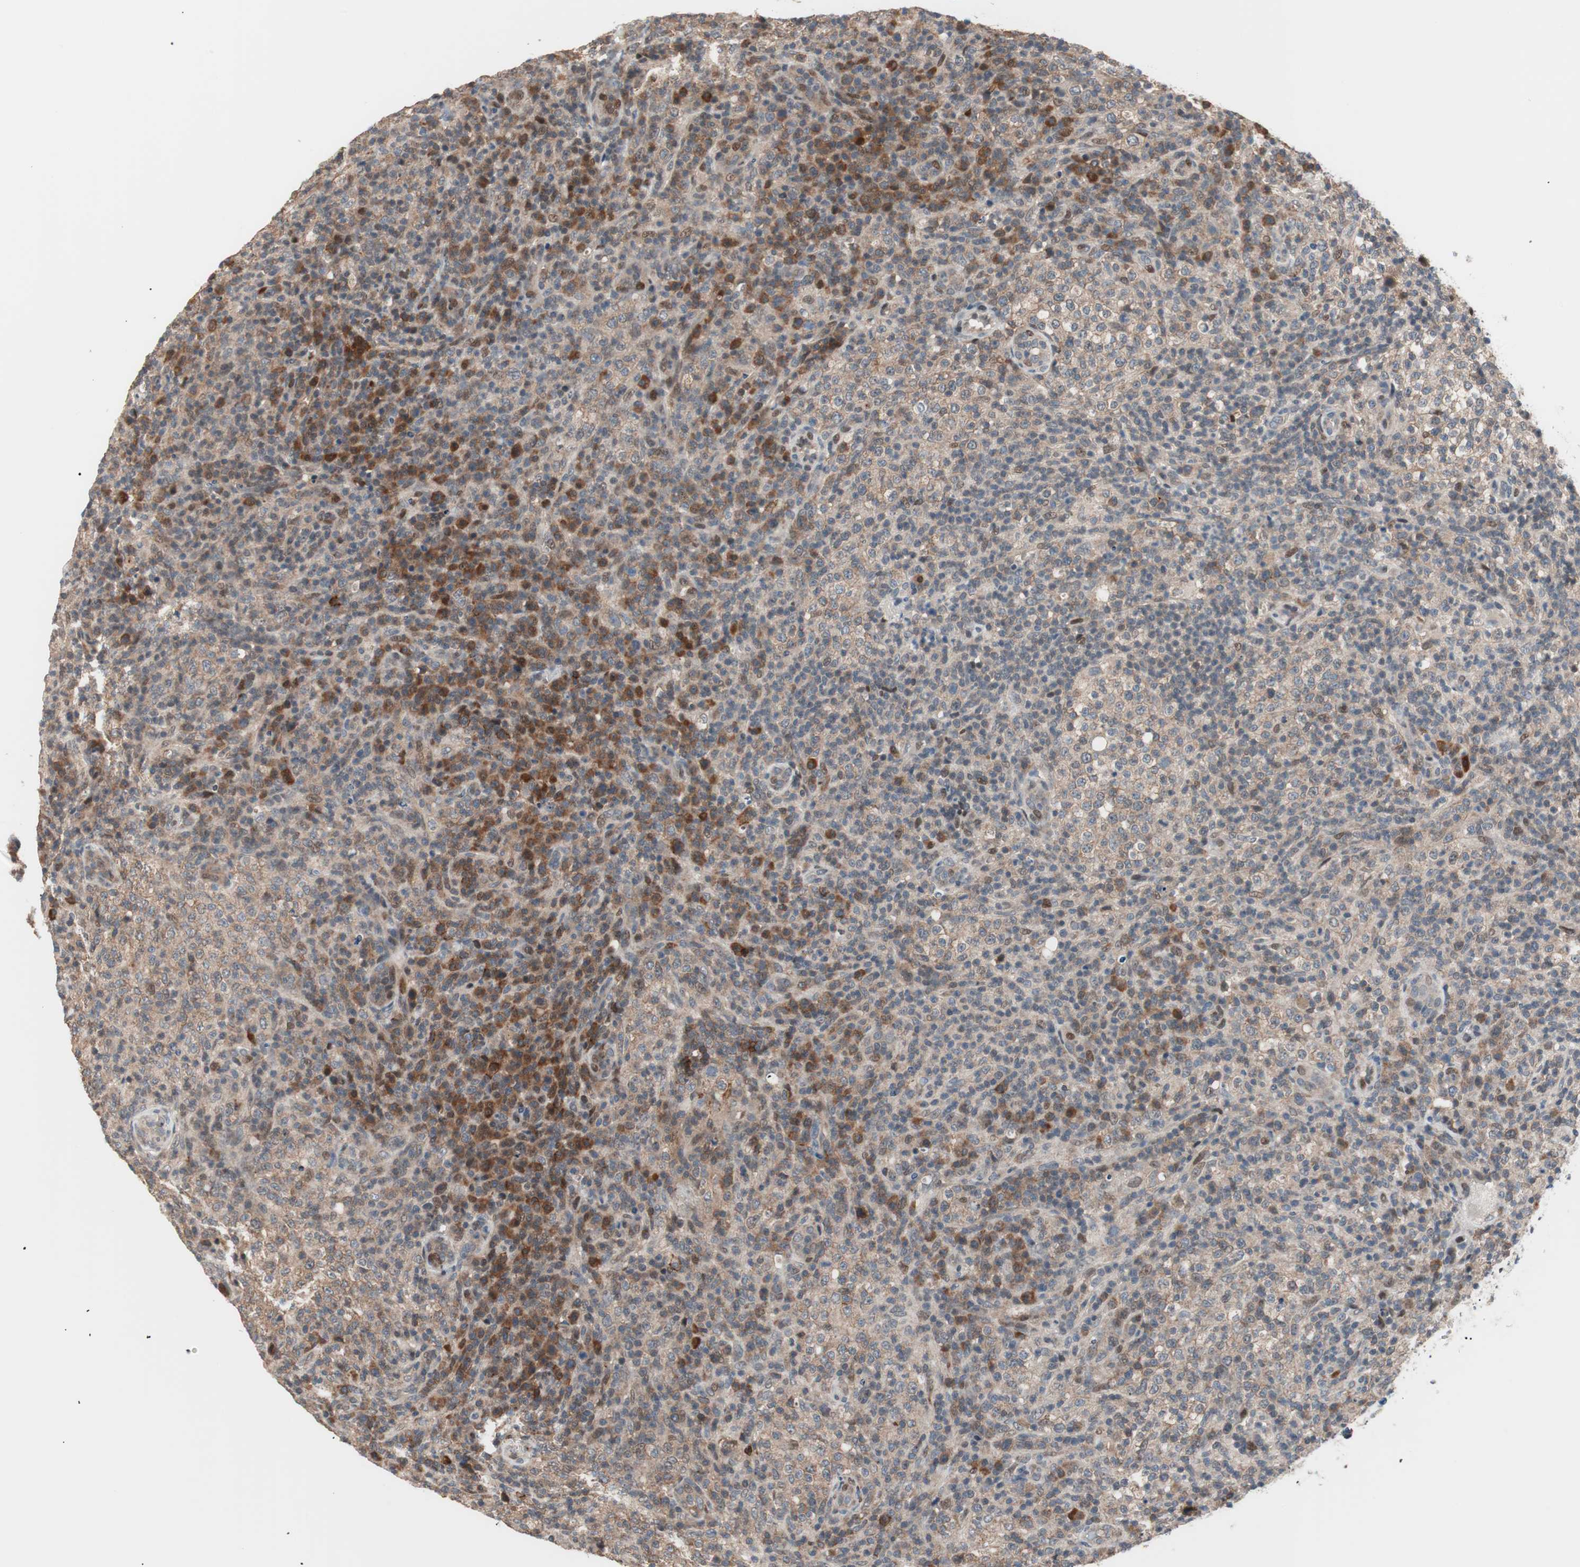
{"staining": {"intensity": "moderate", "quantity": "25%-75%", "location": "cytoplasmic/membranous,nuclear"}, "tissue": "lymphoma", "cell_type": "Tumor cells", "image_type": "cancer", "snomed": [{"axis": "morphology", "description": "Malignant lymphoma, non-Hodgkin's type, High grade"}, {"axis": "topography", "description": "Lymph node"}], "caption": "Immunohistochemical staining of human malignant lymphoma, non-Hodgkin's type (high-grade) displays moderate cytoplasmic/membranous and nuclear protein staining in approximately 25%-75% of tumor cells.", "gene": "POLH", "patient": {"sex": "female", "age": 76}}